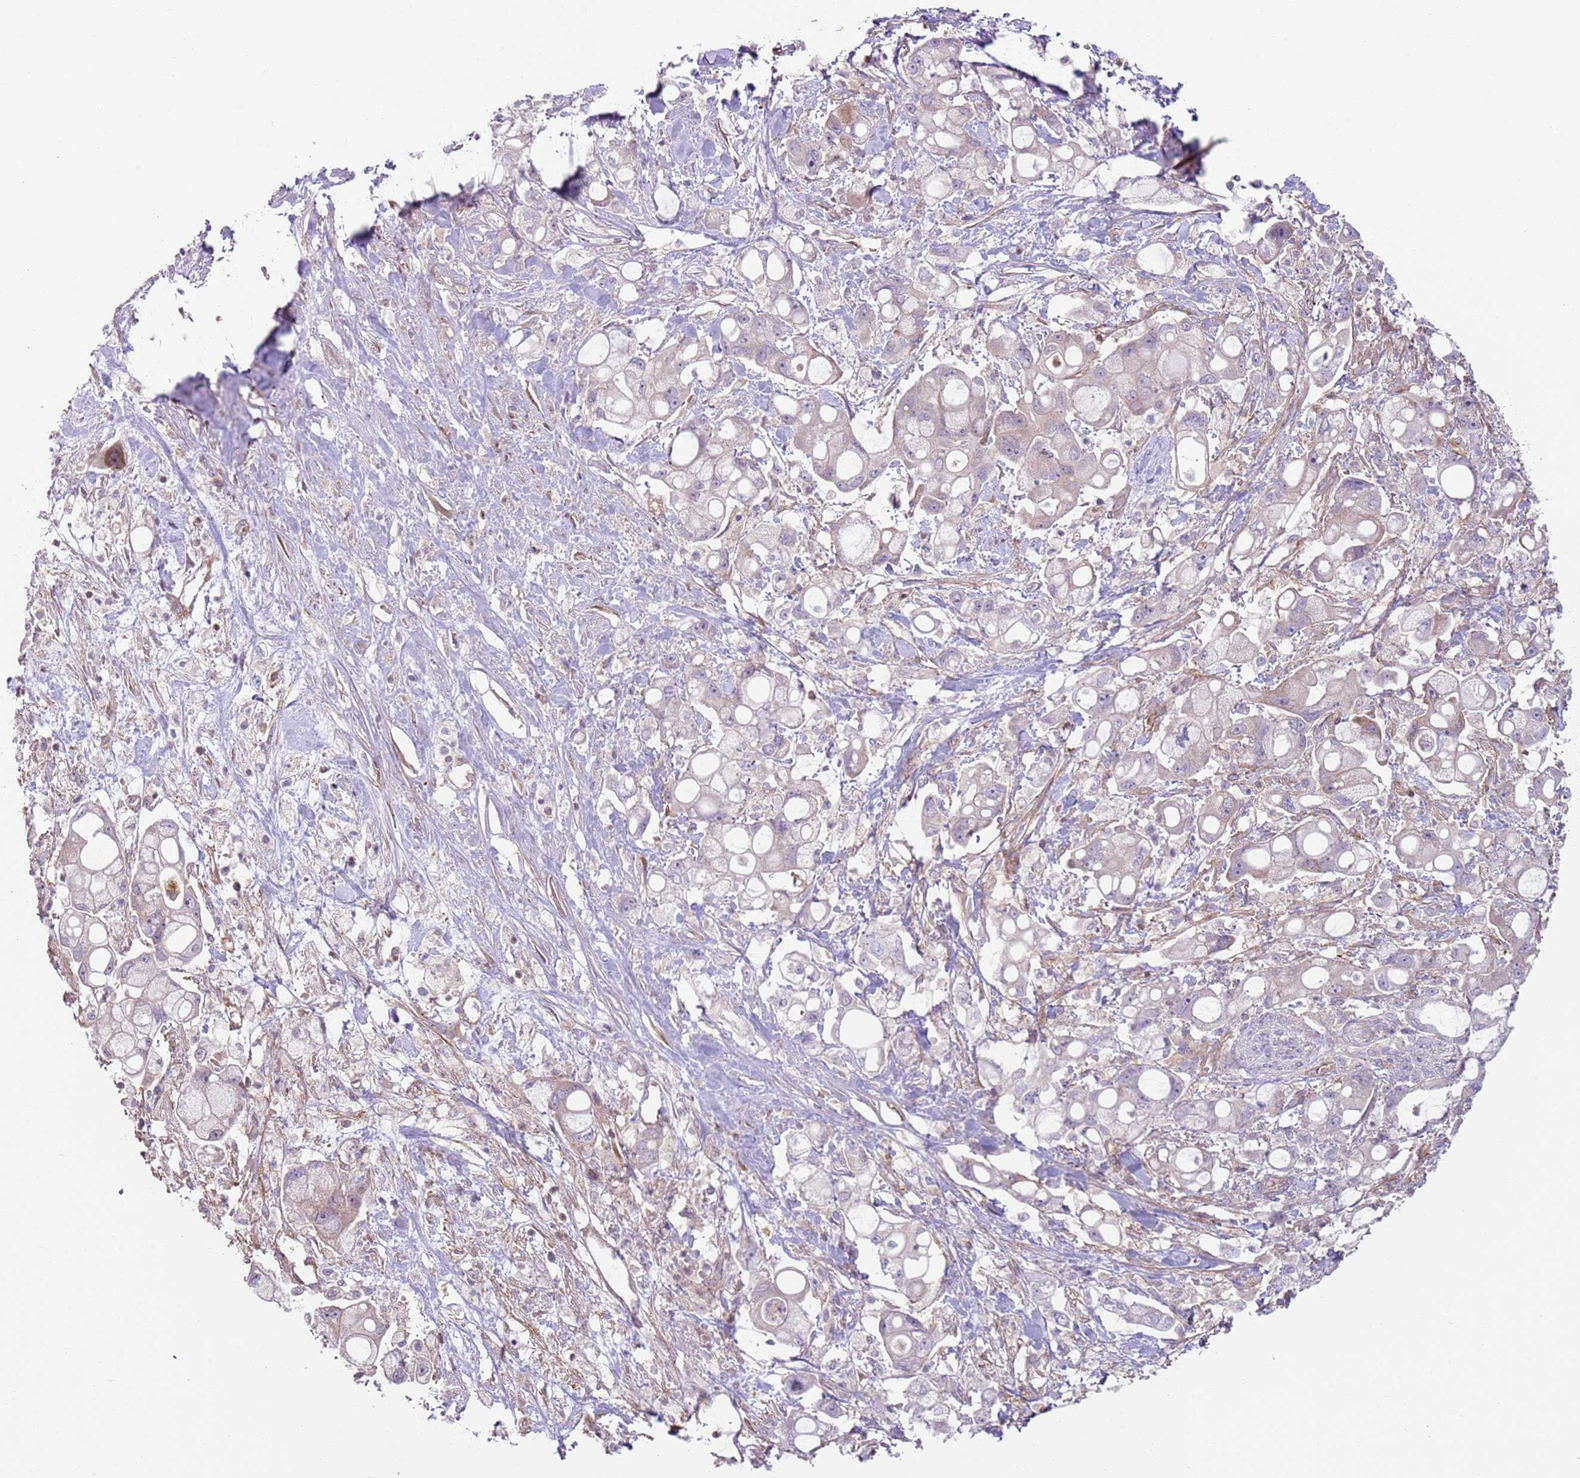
{"staining": {"intensity": "negative", "quantity": "none", "location": "none"}, "tissue": "pancreatic cancer", "cell_type": "Tumor cells", "image_type": "cancer", "snomed": [{"axis": "morphology", "description": "Adenocarcinoma, NOS"}, {"axis": "topography", "description": "Pancreas"}], "caption": "Protein analysis of adenocarcinoma (pancreatic) reveals no significant positivity in tumor cells.", "gene": "GNAI3", "patient": {"sex": "male", "age": 68}}